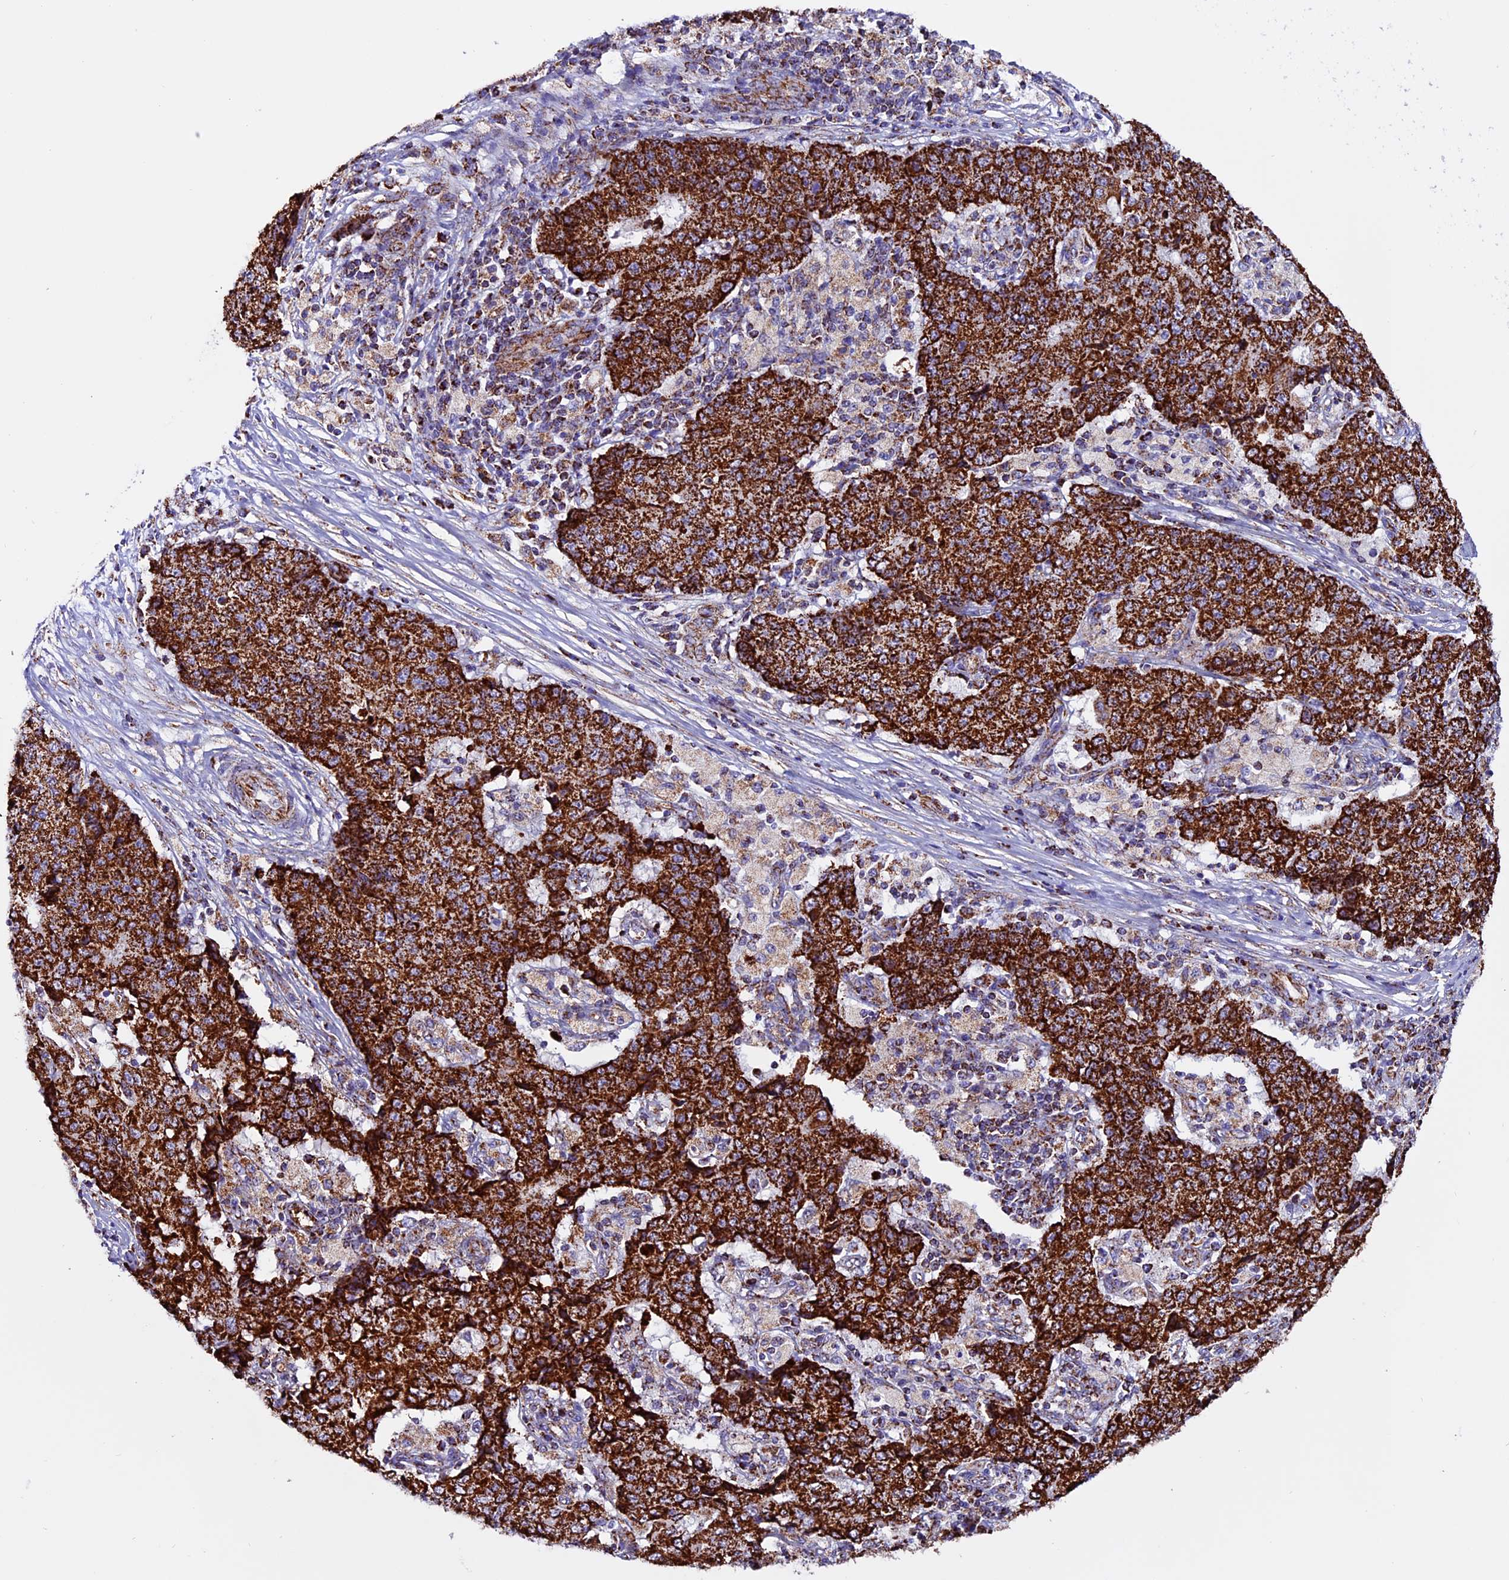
{"staining": {"intensity": "strong", "quantity": ">75%", "location": "cytoplasmic/membranous"}, "tissue": "ovarian cancer", "cell_type": "Tumor cells", "image_type": "cancer", "snomed": [{"axis": "morphology", "description": "Carcinoma, endometroid"}, {"axis": "topography", "description": "Ovary"}], "caption": "About >75% of tumor cells in endometroid carcinoma (ovarian) reveal strong cytoplasmic/membranous protein expression as visualized by brown immunohistochemical staining.", "gene": "CX3CL1", "patient": {"sex": "female", "age": 42}}